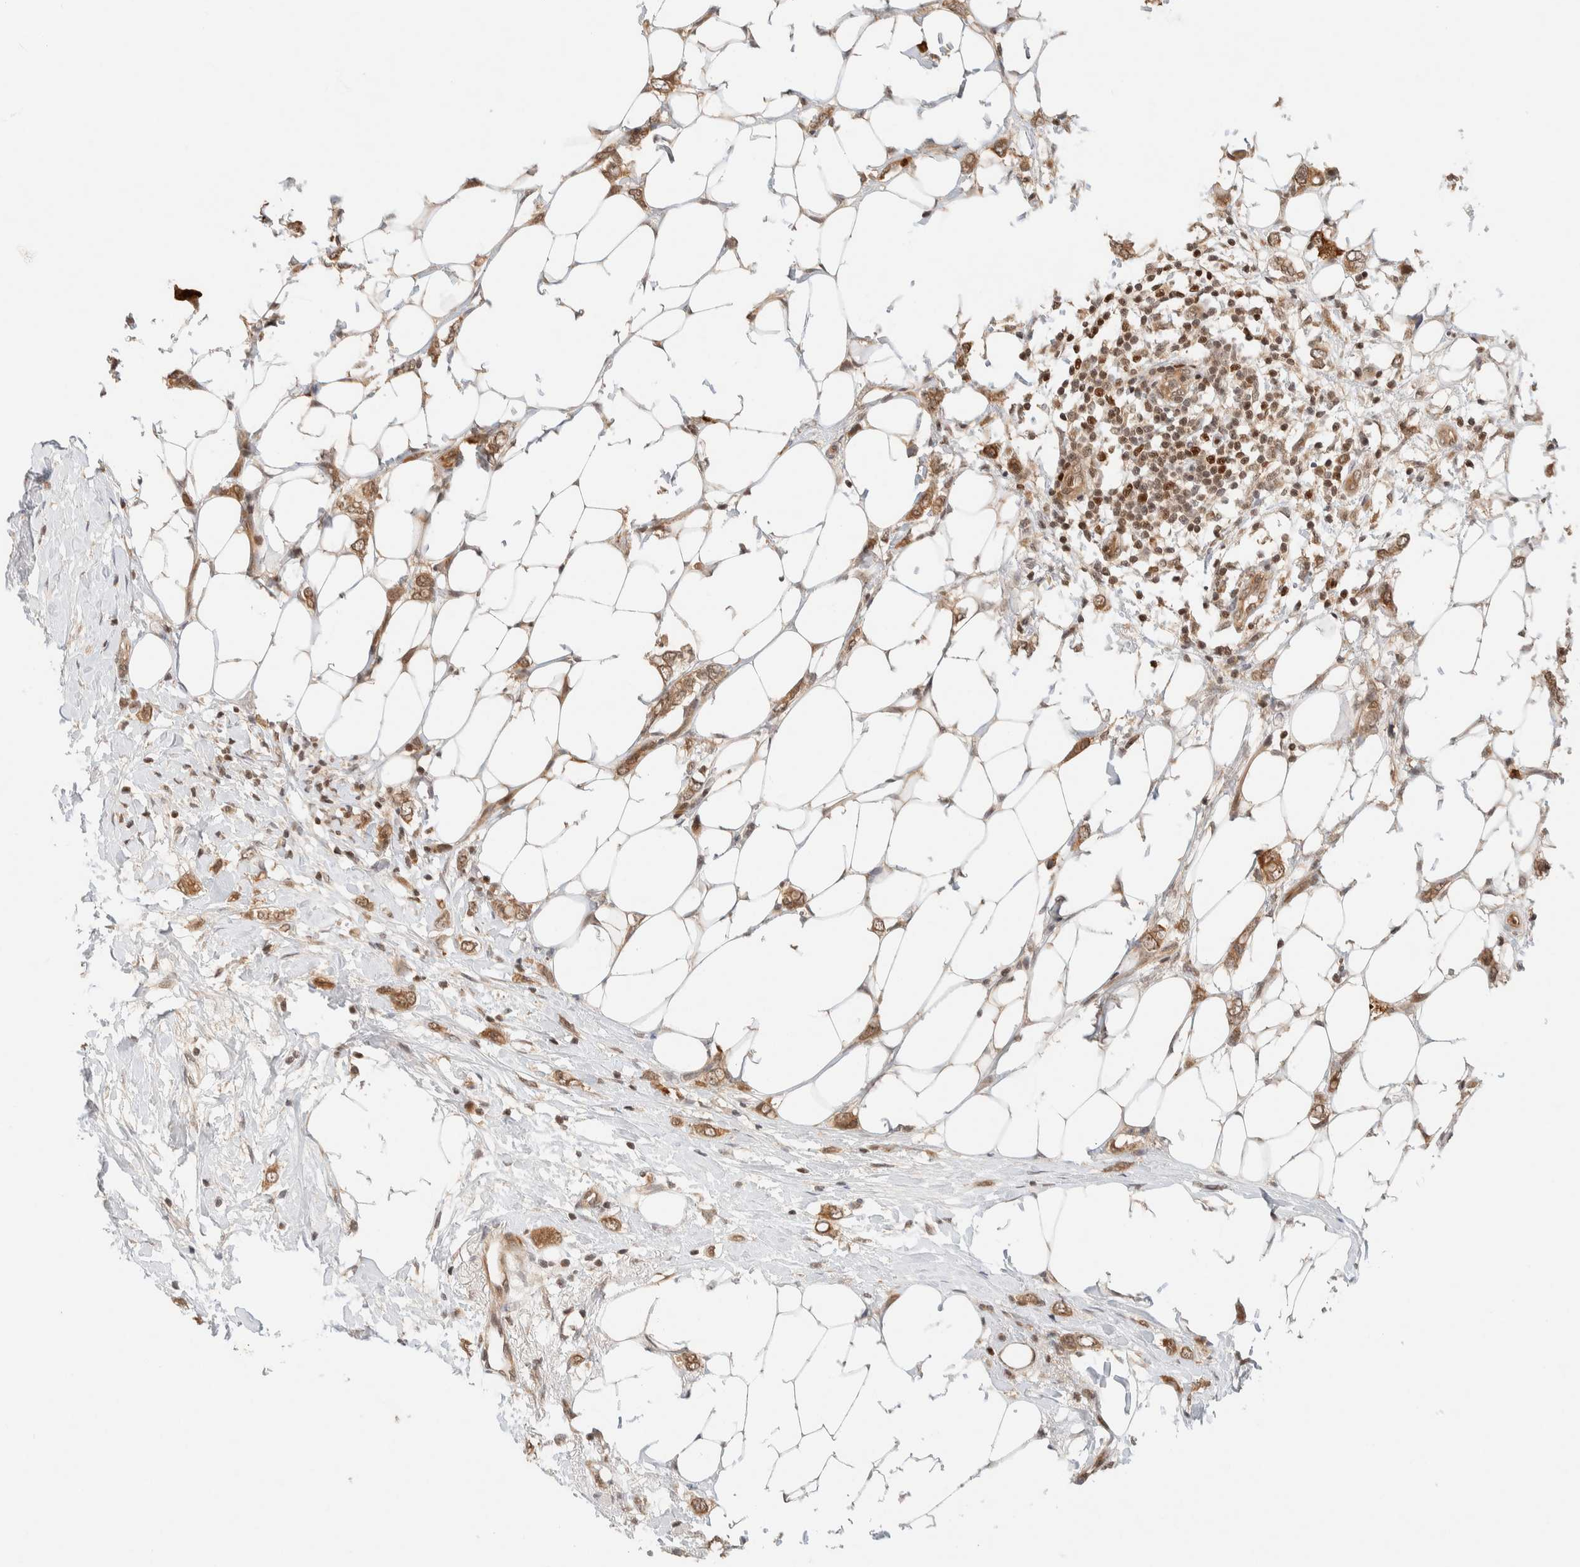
{"staining": {"intensity": "moderate", "quantity": ">75%", "location": "cytoplasmic/membranous,nuclear"}, "tissue": "breast cancer", "cell_type": "Tumor cells", "image_type": "cancer", "snomed": [{"axis": "morphology", "description": "Normal tissue, NOS"}, {"axis": "morphology", "description": "Lobular carcinoma"}, {"axis": "topography", "description": "Breast"}], "caption": "Protein expression analysis of breast lobular carcinoma demonstrates moderate cytoplasmic/membranous and nuclear expression in approximately >75% of tumor cells.", "gene": "C8orf76", "patient": {"sex": "female", "age": 47}}